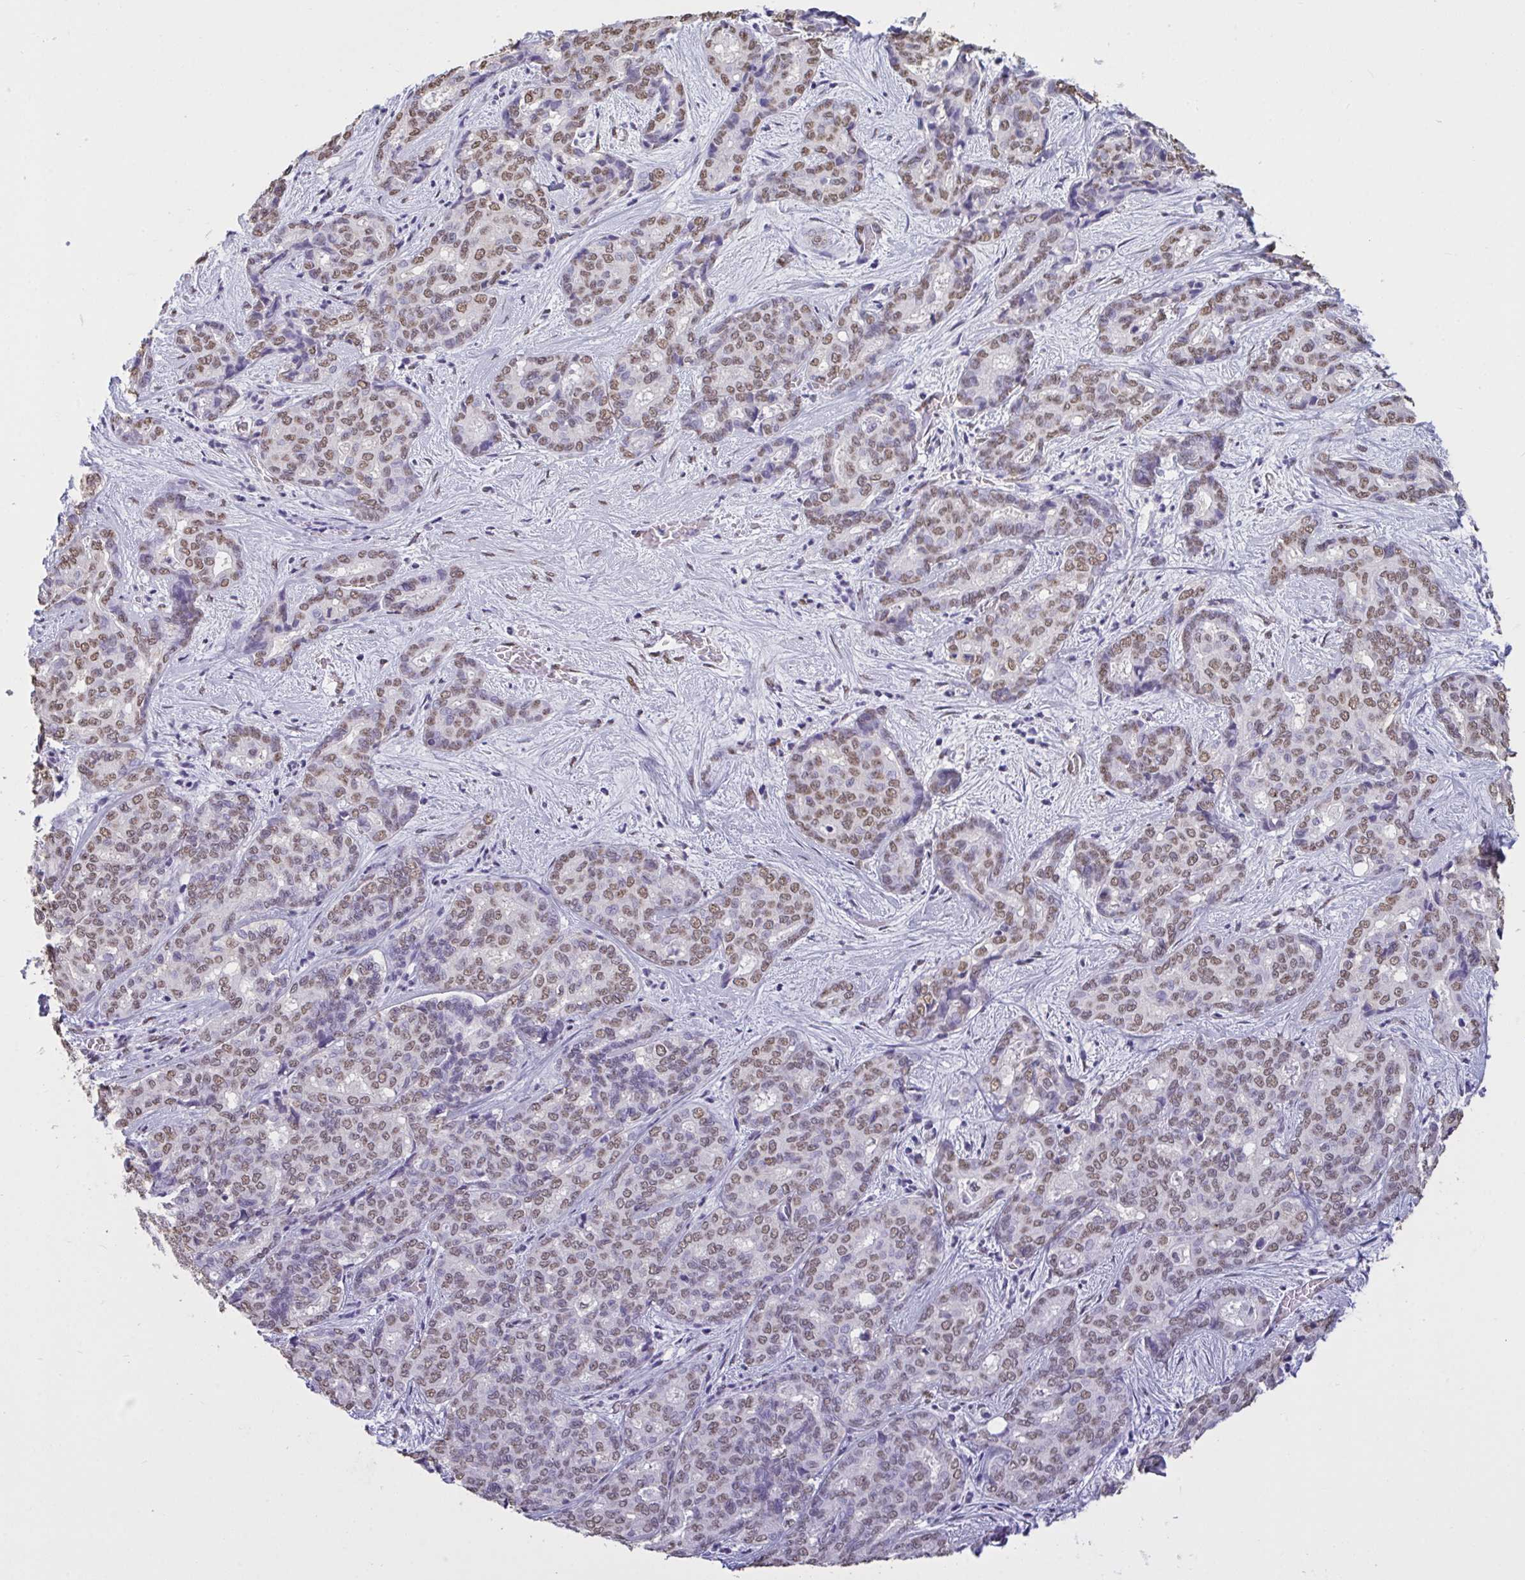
{"staining": {"intensity": "moderate", "quantity": "25%-75%", "location": "nuclear"}, "tissue": "liver cancer", "cell_type": "Tumor cells", "image_type": "cancer", "snomed": [{"axis": "morphology", "description": "Cholangiocarcinoma"}, {"axis": "topography", "description": "Liver"}], "caption": "Immunohistochemistry (IHC) (DAB (3,3'-diaminobenzidine)) staining of liver cholangiocarcinoma shows moderate nuclear protein expression in approximately 25%-75% of tumor cells. (Stains: DAB in brown, nuclei in blue, Microscopy: brightfield microscopy at high magnification).", "gene": "SEMA6B", "patient": {"sex": "female", "age": 64}}